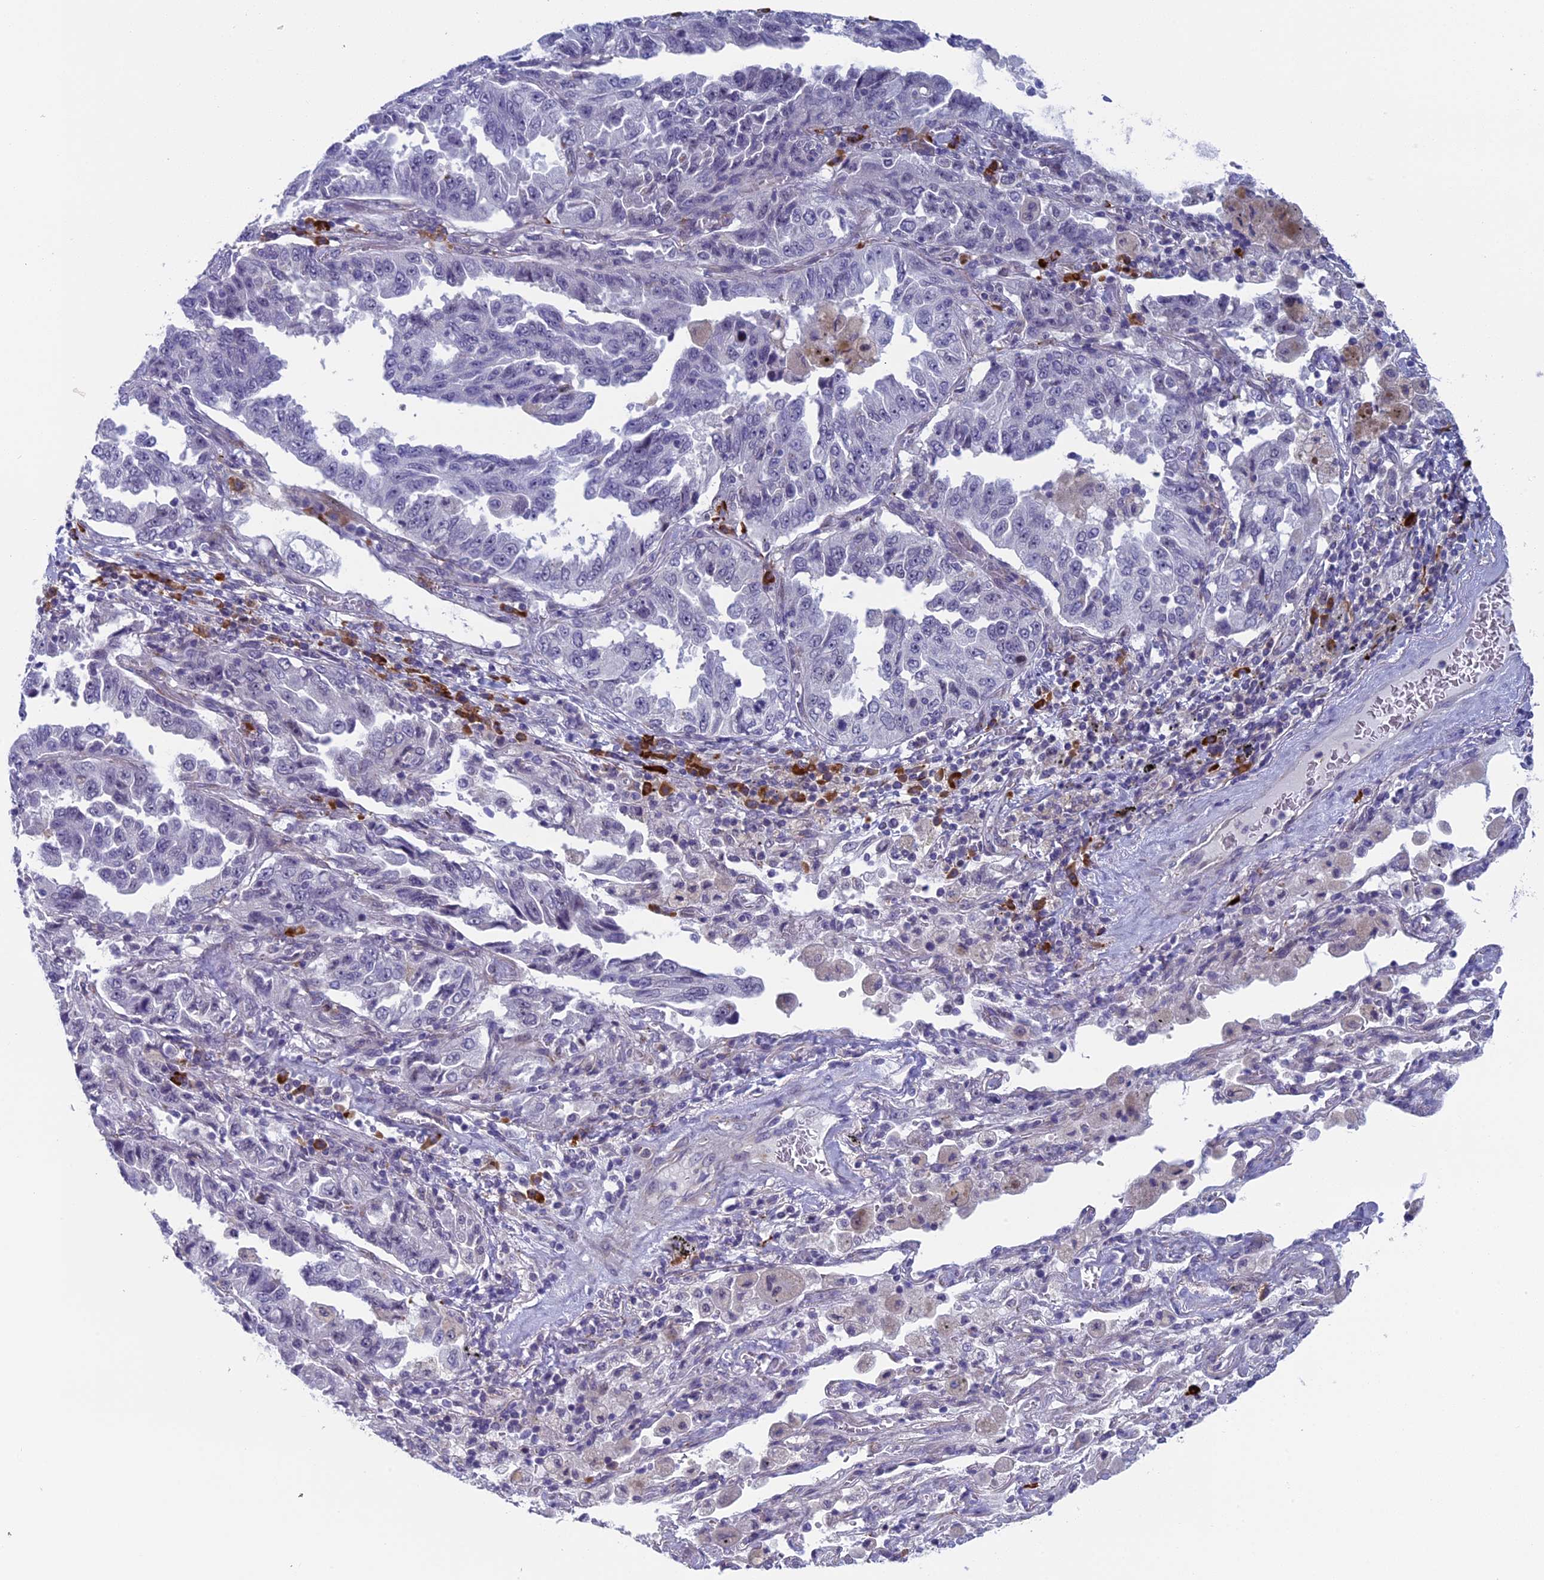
{"staining": {"intensity": "negative", "quantity": "none", "location": "none"}, "tissue": "lung cancer", "cell_type": "Tumor cells", "image_type": "cancer", "snomed": [{"axis": "morphology", "description": "Adenocarcinoma, NOS"}, {"axis": "topography", "description": "Lung"}], "caption": "IHC micrograph of human adenocarcinoma (lung) stained for a protein (brown), which shows no expression in tumor cells. (Brightfield microscopy of DAB (3,3'-diaminobenzidine) immunohistochemistry at high magnification).", "gene": "CNEP1R1", "patient": {"sex": "female", "age": 51}}